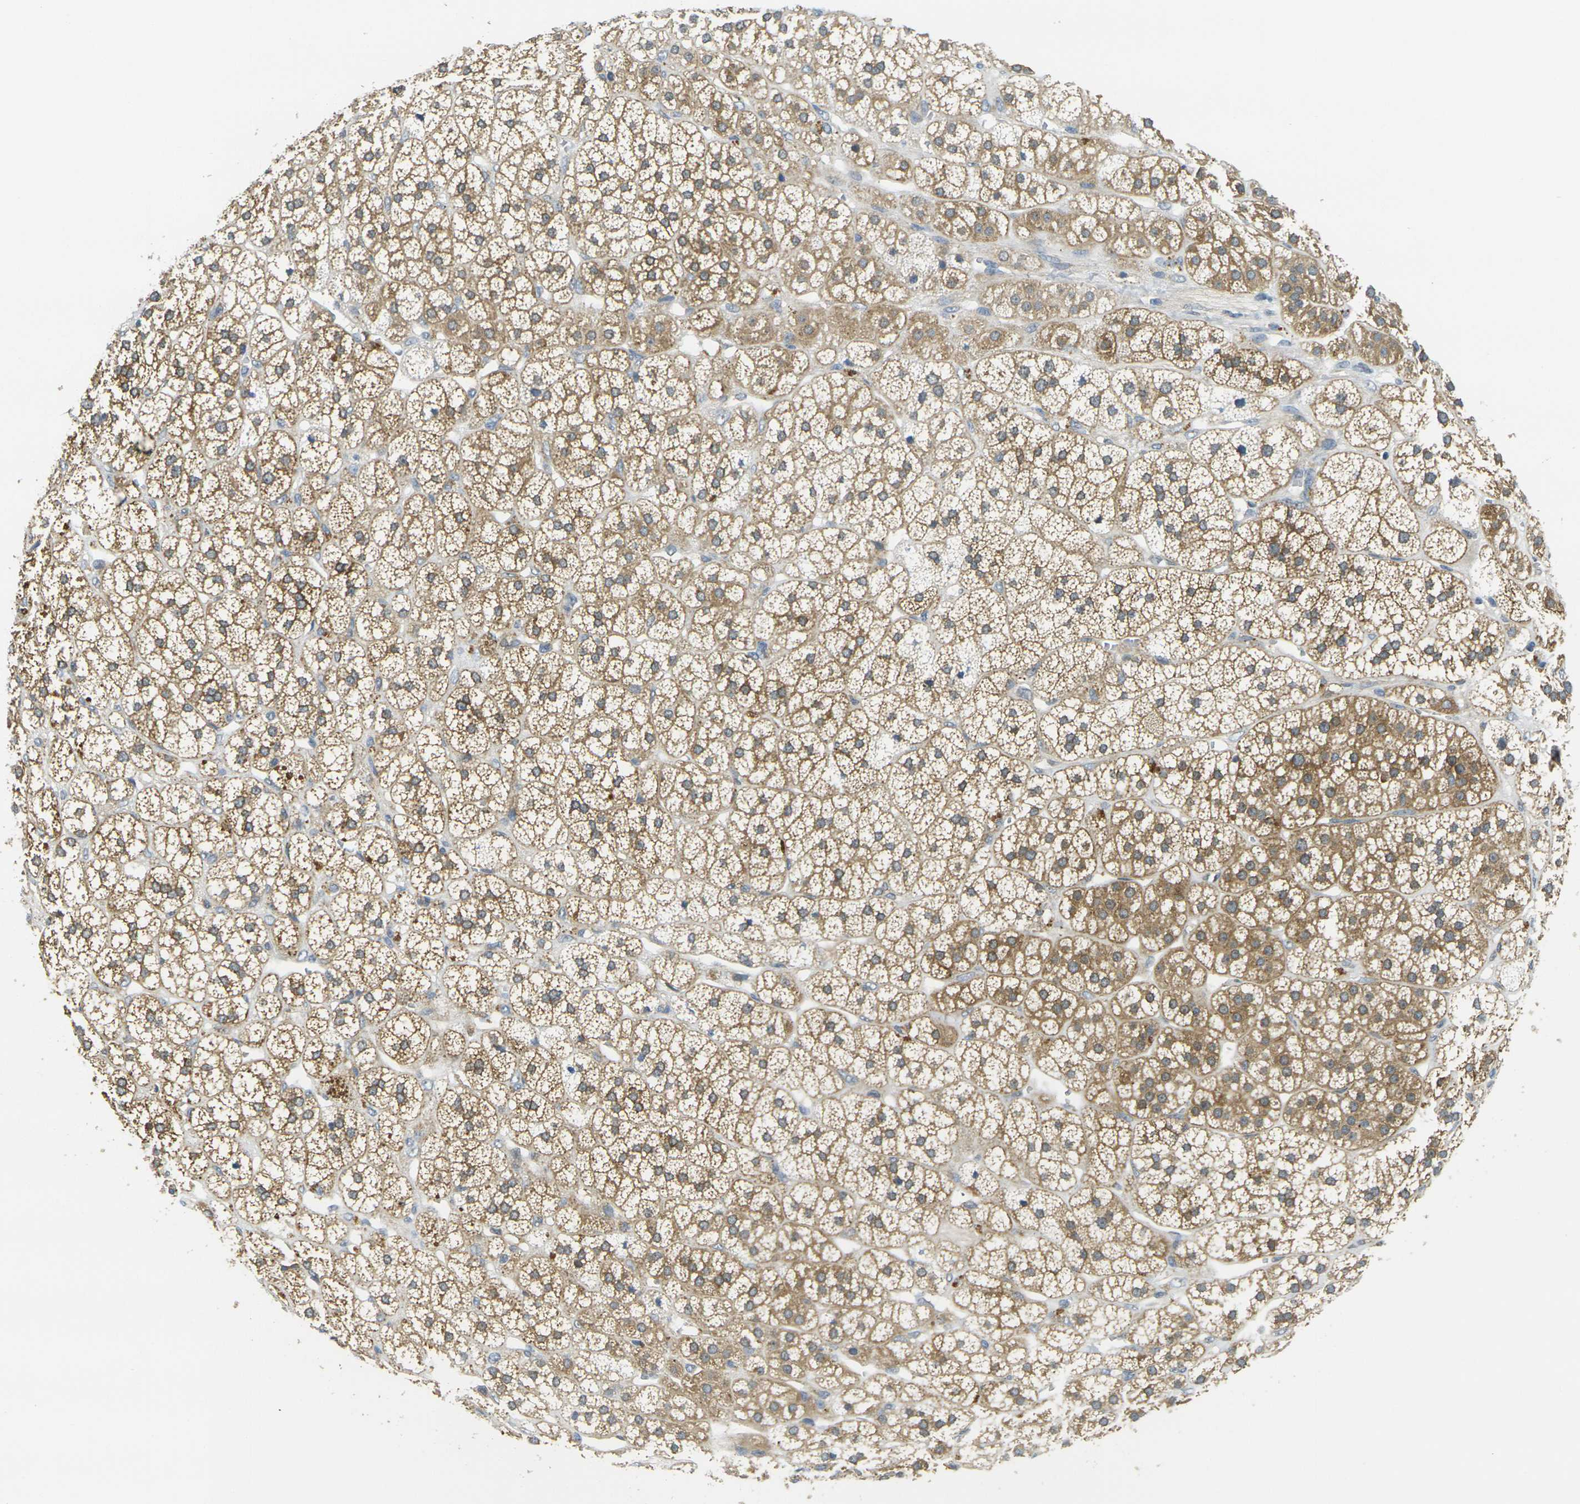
{"staining": {"intensity": "moderate", "quantity": ">75%", "location": "cytoplasmic/membranous"}, "tissue": "adrenal gland", "cell_type": "Glandular cells", "image_type": "normal", "snomed": [{"axis": "morphology", "description": "Normal tissue, NOS"}, {"axis": "topography", "description": "Adrenal gland"}], "caption": "DAB (3,3'-diaminobenzidine) immunohistochemical staining of normal human adrenal gland shows moderate cytoplasmic/membranous protein positivity in about >75% of glandular cells.", "gene": "MINAR2", "patient": {"sex": "male", "age": 56}}